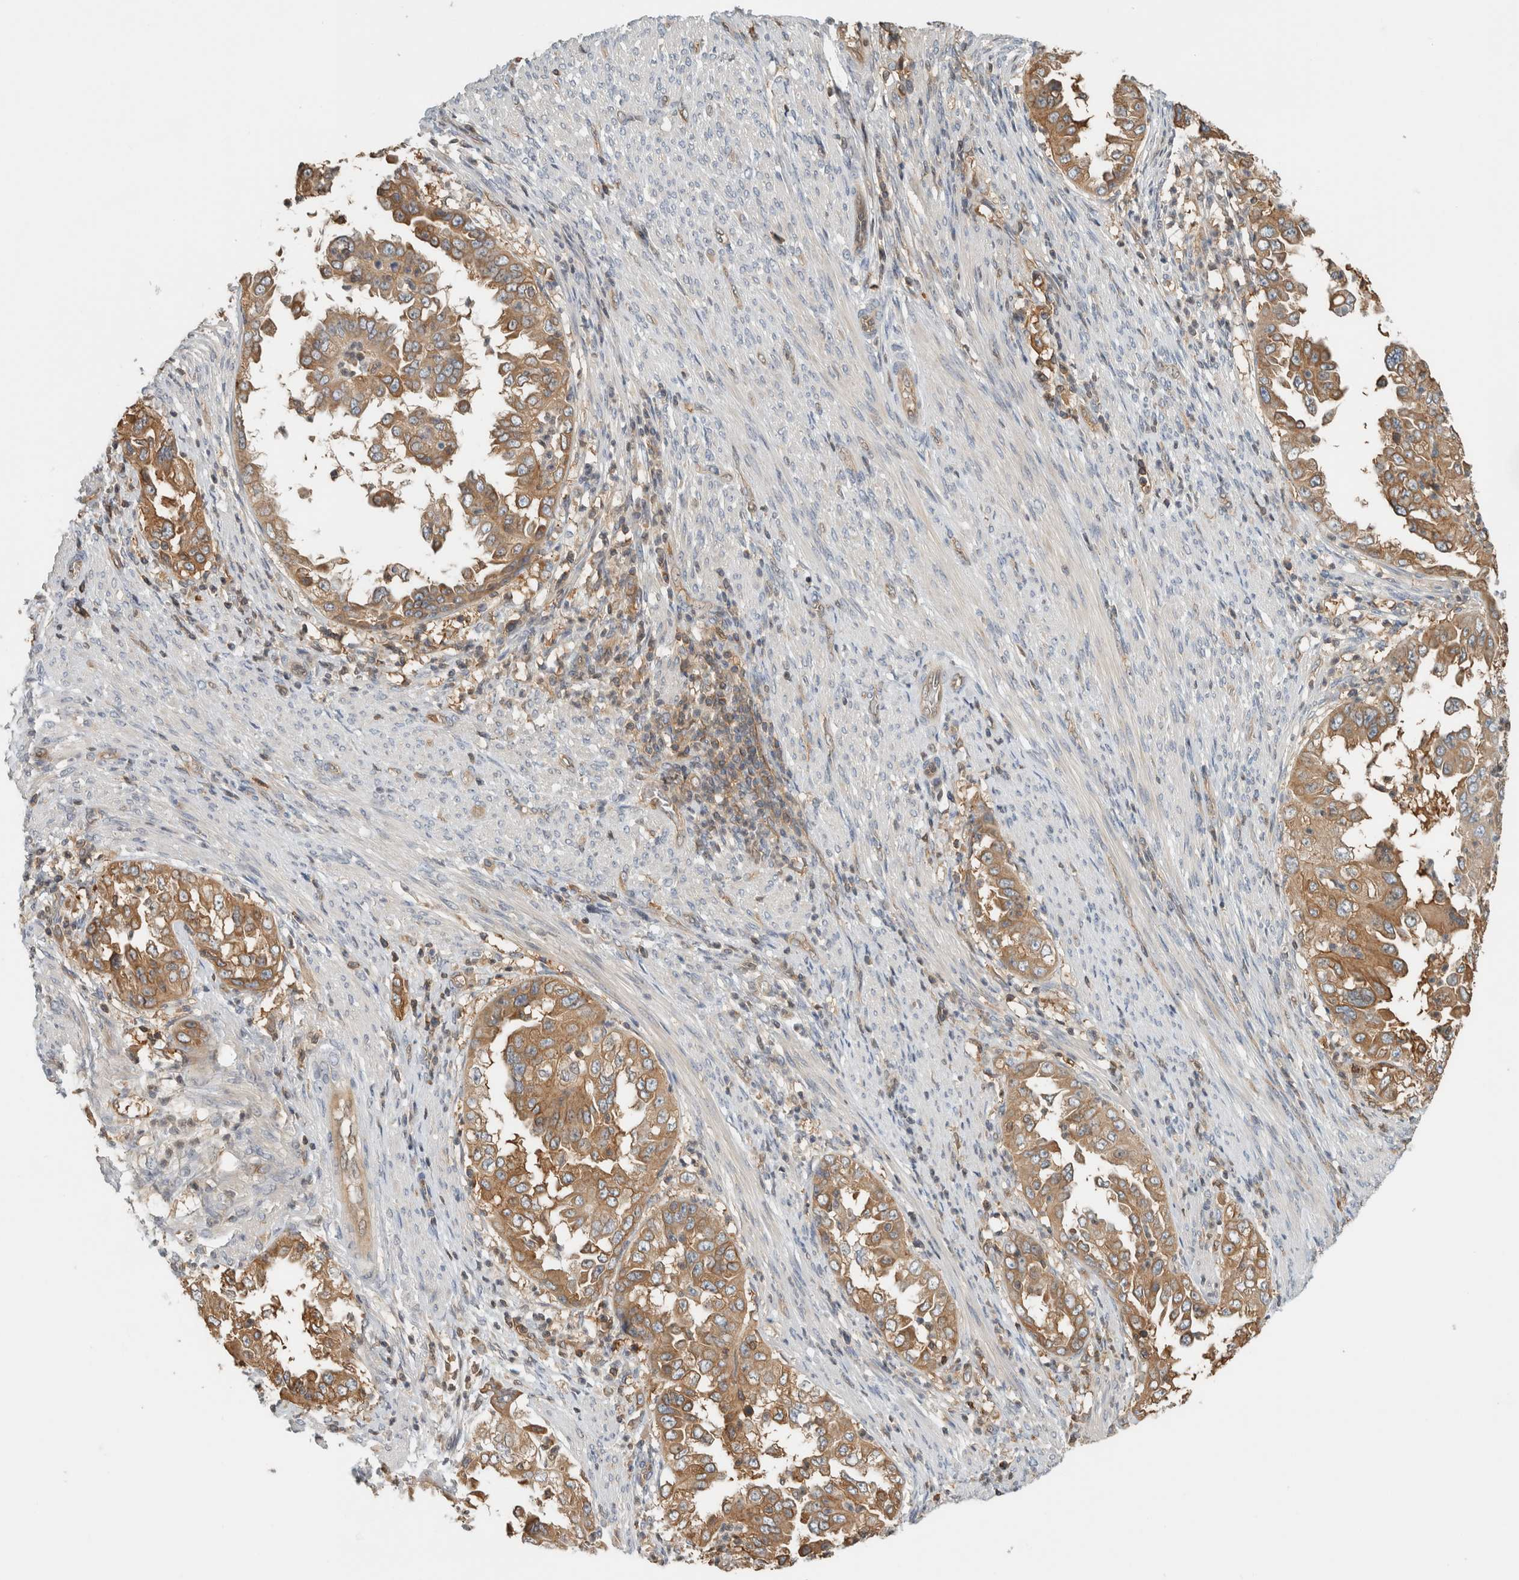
{"staining": {"intensity": "moderate", "quantity": ">75%", "location": "cytoplasmic/membranous"}, "tissue": "endometrial cancer", "cell_type": "Tumor cells", "image_type": "cancer", "snomed": [{"axis": "morphology", "description": "Adenocarcinoma, NOS"}, {"axis": "topography", "description": "Endometrium"}], "caption": "Immunohistochemistry (IHC) histopathology image of endometrial cancer stained for a protein (brown), which shows medium levels of moderate cytoplasmic/membranous staining in approximately >75% of tumor cells.", "gene": "PFDN4", "patient": {"sex": "female", "age": 85}}